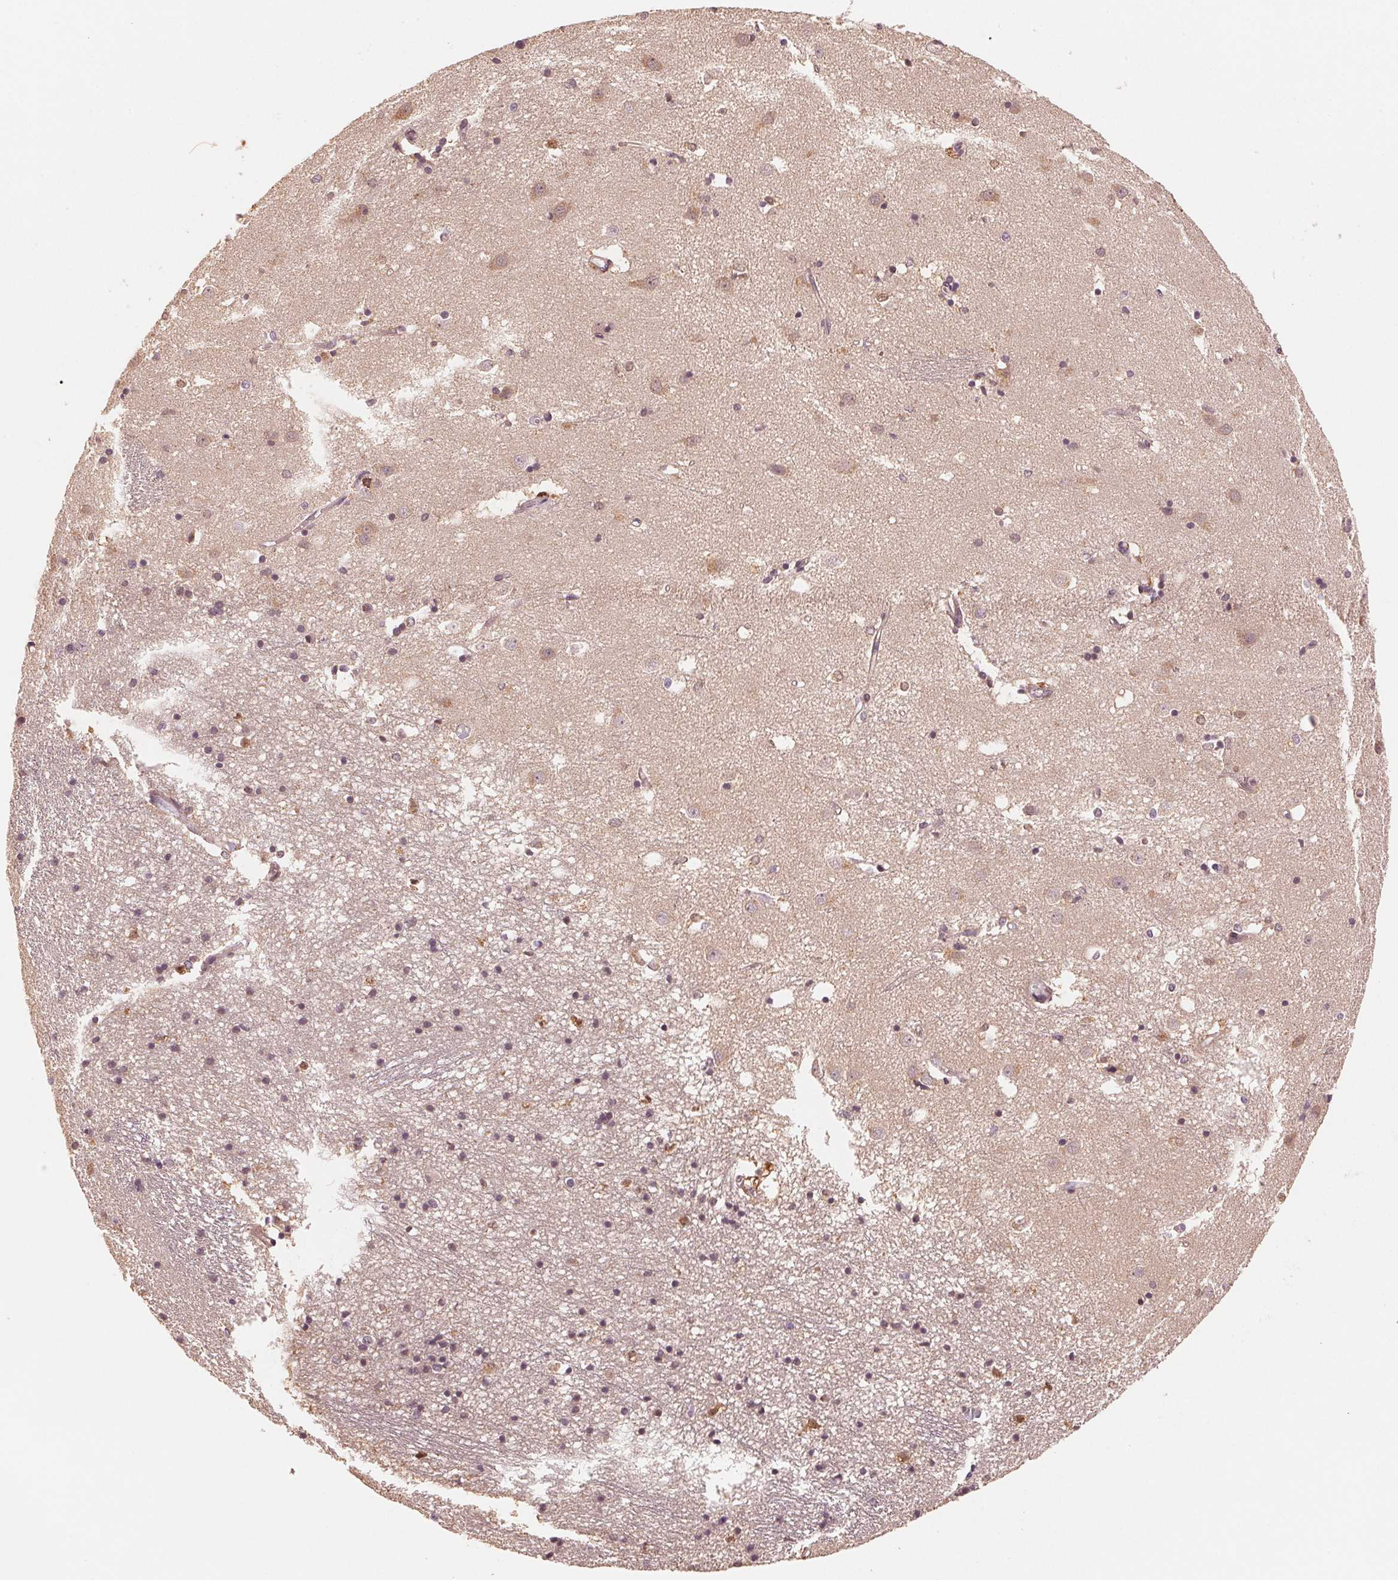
{"staining": {"intensity": "weak", "quantity": "<25%", "location": "cytoplasmic/membranous"}, "tissue": "caudate", "cell_type": "Glial cells", "image_type": "normal", "snomed": [{"axis": "morphology", "description": "Normal tissue, NOS"}, {"axis": "topography", "description": "Lateral ventricle wall"}], "caption": "Immunohistochemistry image of benign human caudate stained for a protein (brown), which reveals no staining in glial cells. Nuclei are stained in blue.", "gene": "IL9R", "patient": {"sex": "male", "age": 54}}